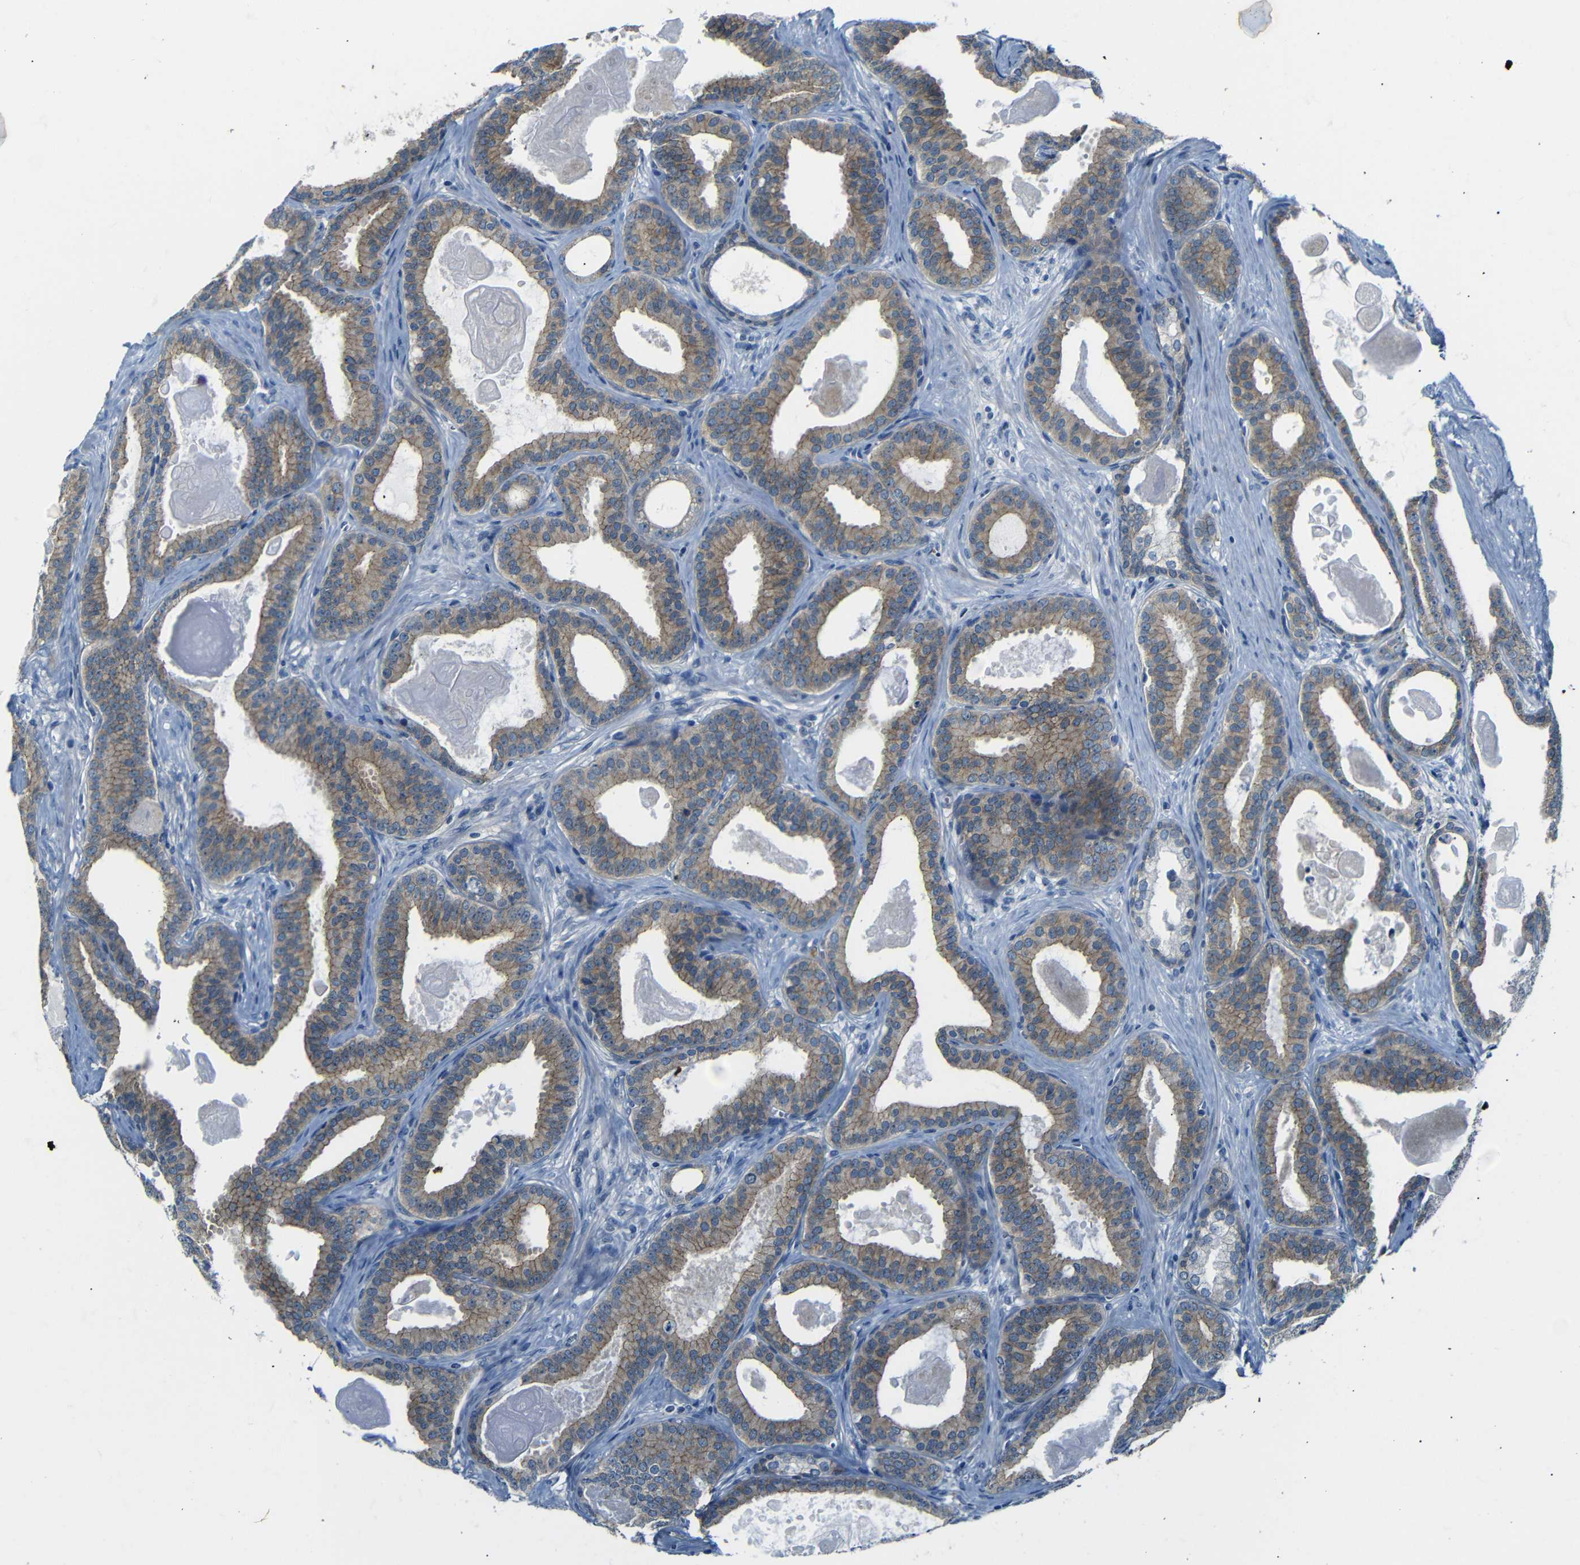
{"staining": {"intensity": "moderate", "quantity": ">75%", "location": "cytoplasmic/membranous"}, "tissue": "prostate cancer", "cell_type": "Tumor cells", "image_type": "cancer", "snomed": [{"axis": "morphology", "description": "Adenocarcinoma, High grade"}, {"axis": "topography", "description": "Prostate"}], "caption": "Protein expression analysis of prostate cancer (high-grade adenocarcinoma) displays moderate cytoplasmic/membranous expression in about >75% of tumor cells.", "gene": "ANK3", "patient": {"sex": "male", "age": 60}}